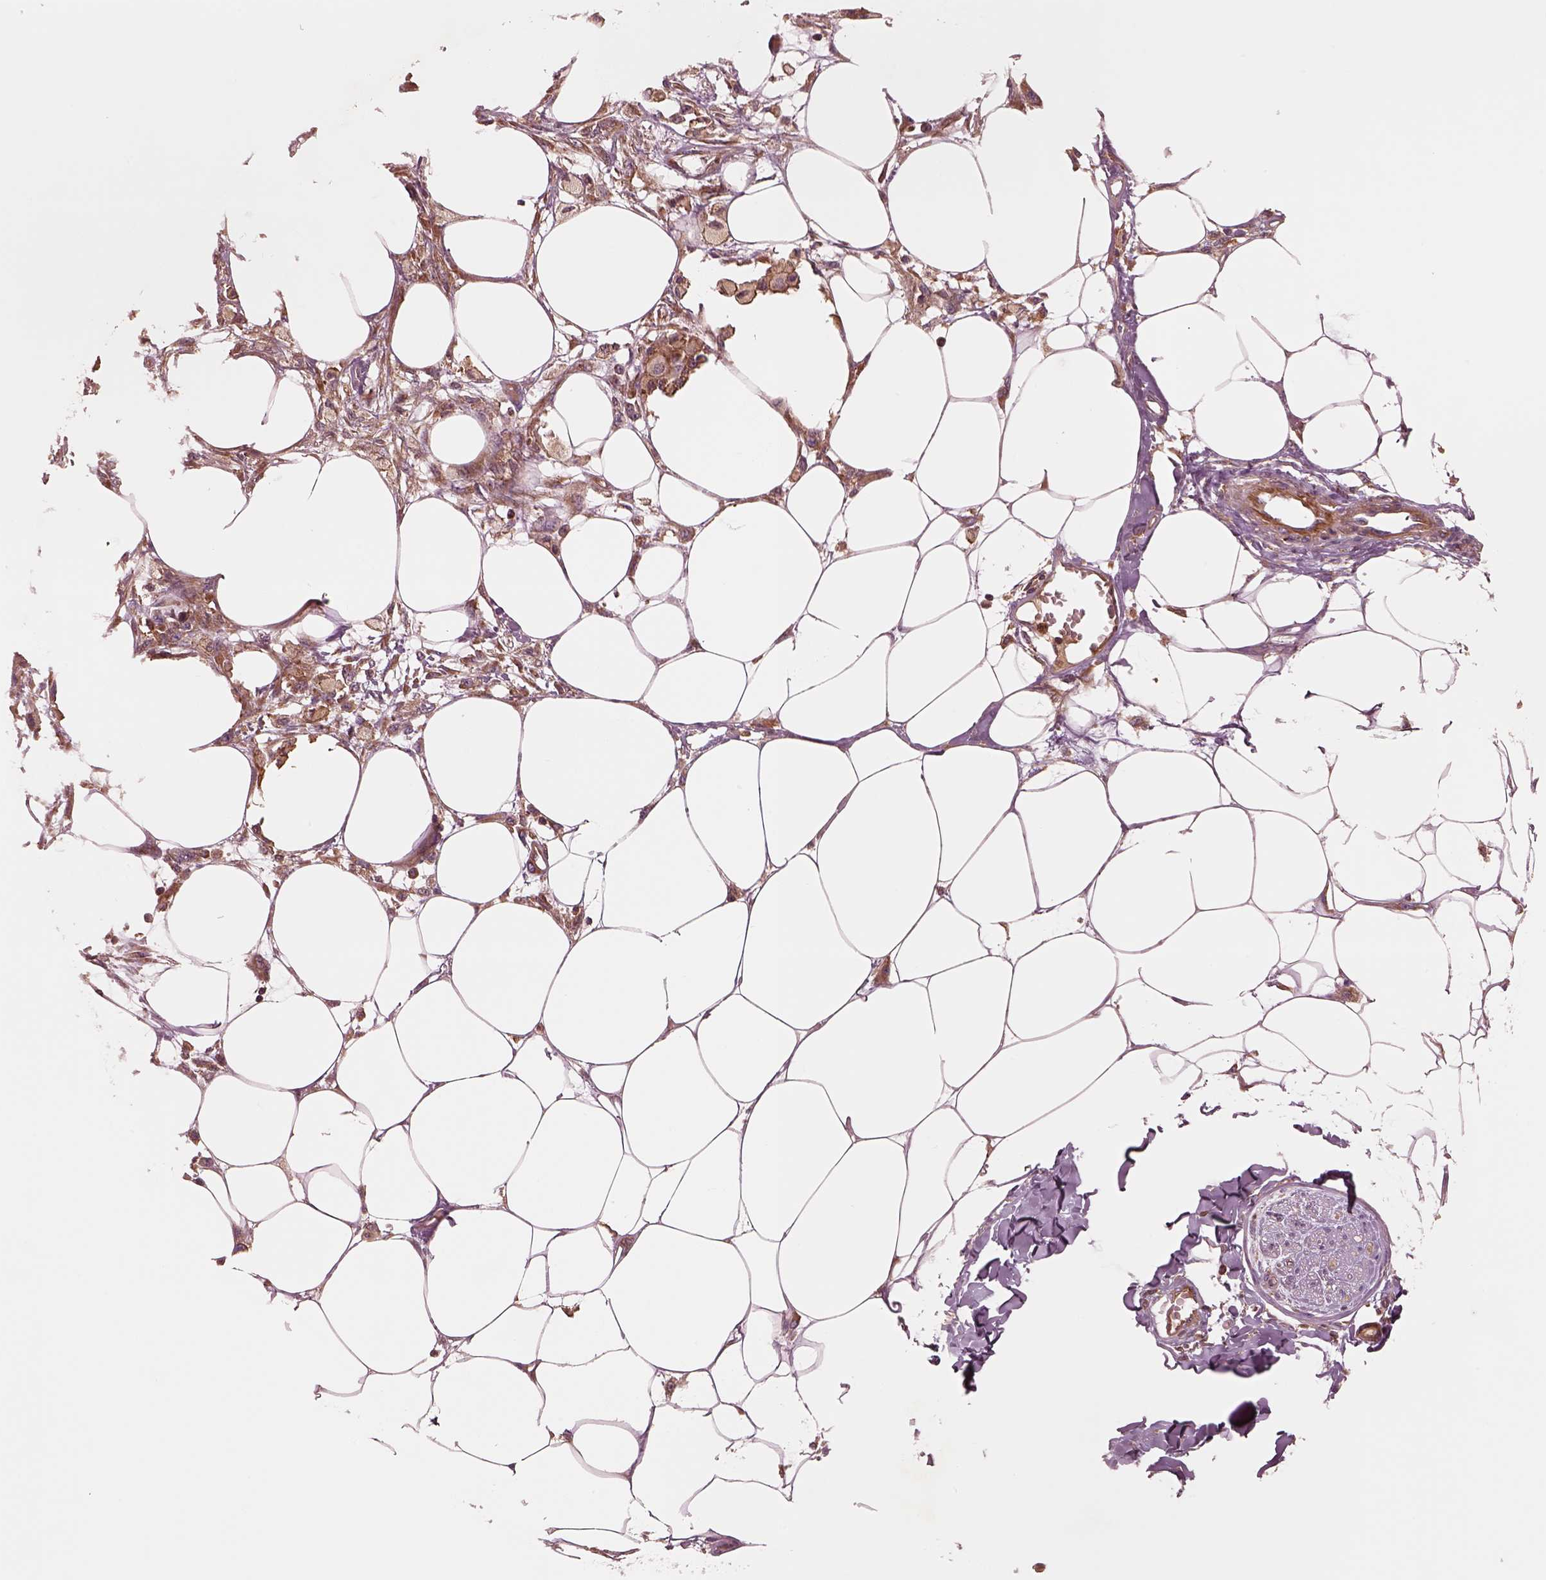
{"staining": {"intensity": "weak", "quantity": "<25%", "location": "cytoplasmic/membranous"}, "tissue": "skin cancer", "cell_type": "Tumor cells", "image_type": "cancer", "snomed": [{"axis": "morphology", "description": "Squamous cell carcinoma, NOS"}, {"axis": "topography", "description": "Skin"}], "caption": "Skin cancer (squamous cell carcinoma) was stained to show a protein in brown. There is no significant staining in tumor cells.", "gene": "ASCC2", "patient": {"sex": "female", "age": 59}}